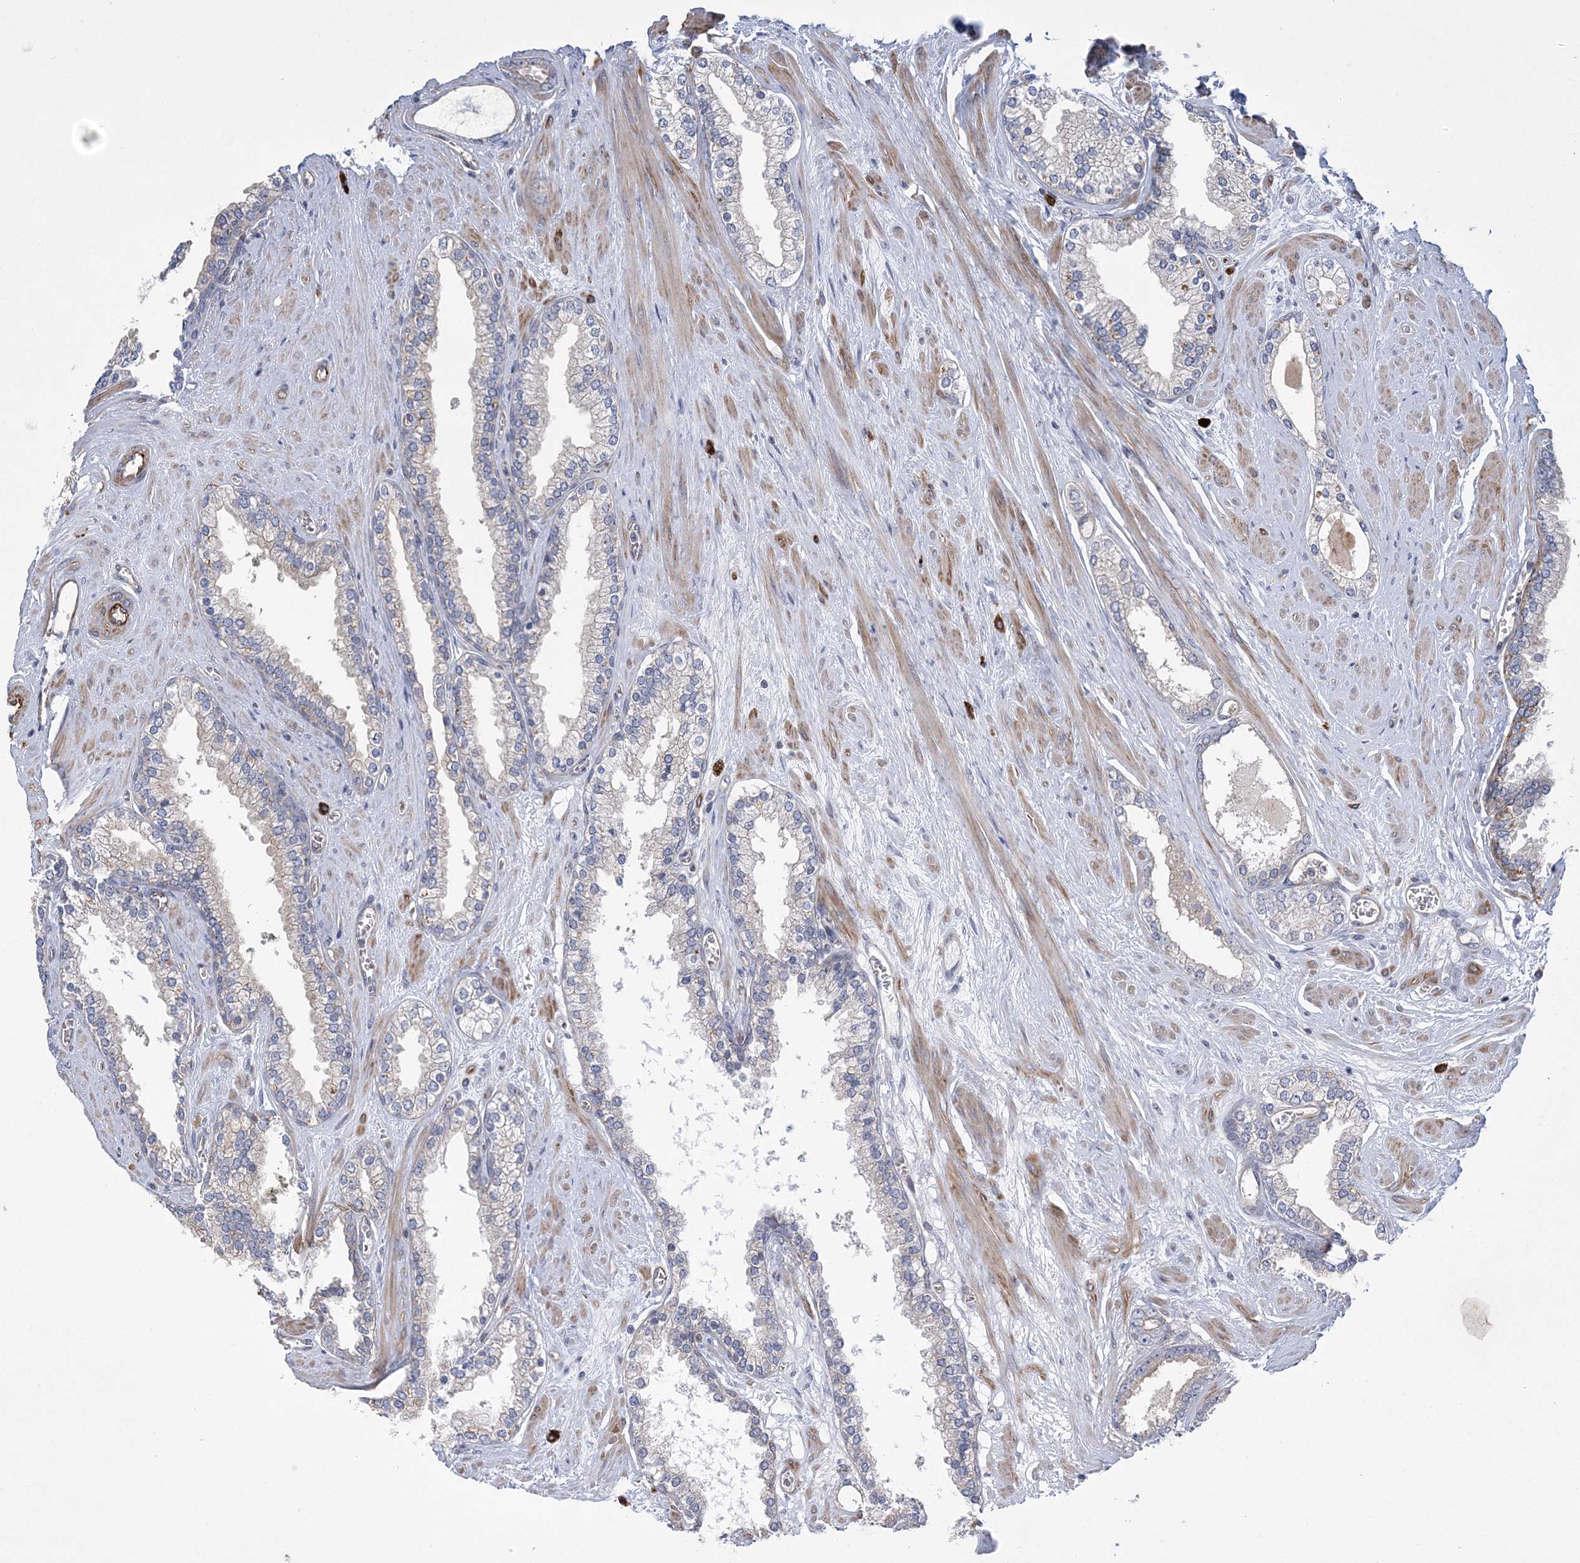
{"staining": {"intensity": "negative", "quantity": "none", "location": "none"}, "tissue": "prostate cancer", "cell_type": "Tumor cells", "image_type": "cancer", "snomed": [{"axis": "morphology", "description": "Adenocarcinoma, Low grade"}, {"axis": "topography", "description": "Prostate"}], "caption": "Protein analysis of low-grade adenocarcinoma (prostate) displays no significant expression in tumor cells. (DAB (3,3'-diaminobenzidine) immunohistochemistry, high magnification).", "gene": "CALN1", "patient": {"sex": "male", "age": 62}}